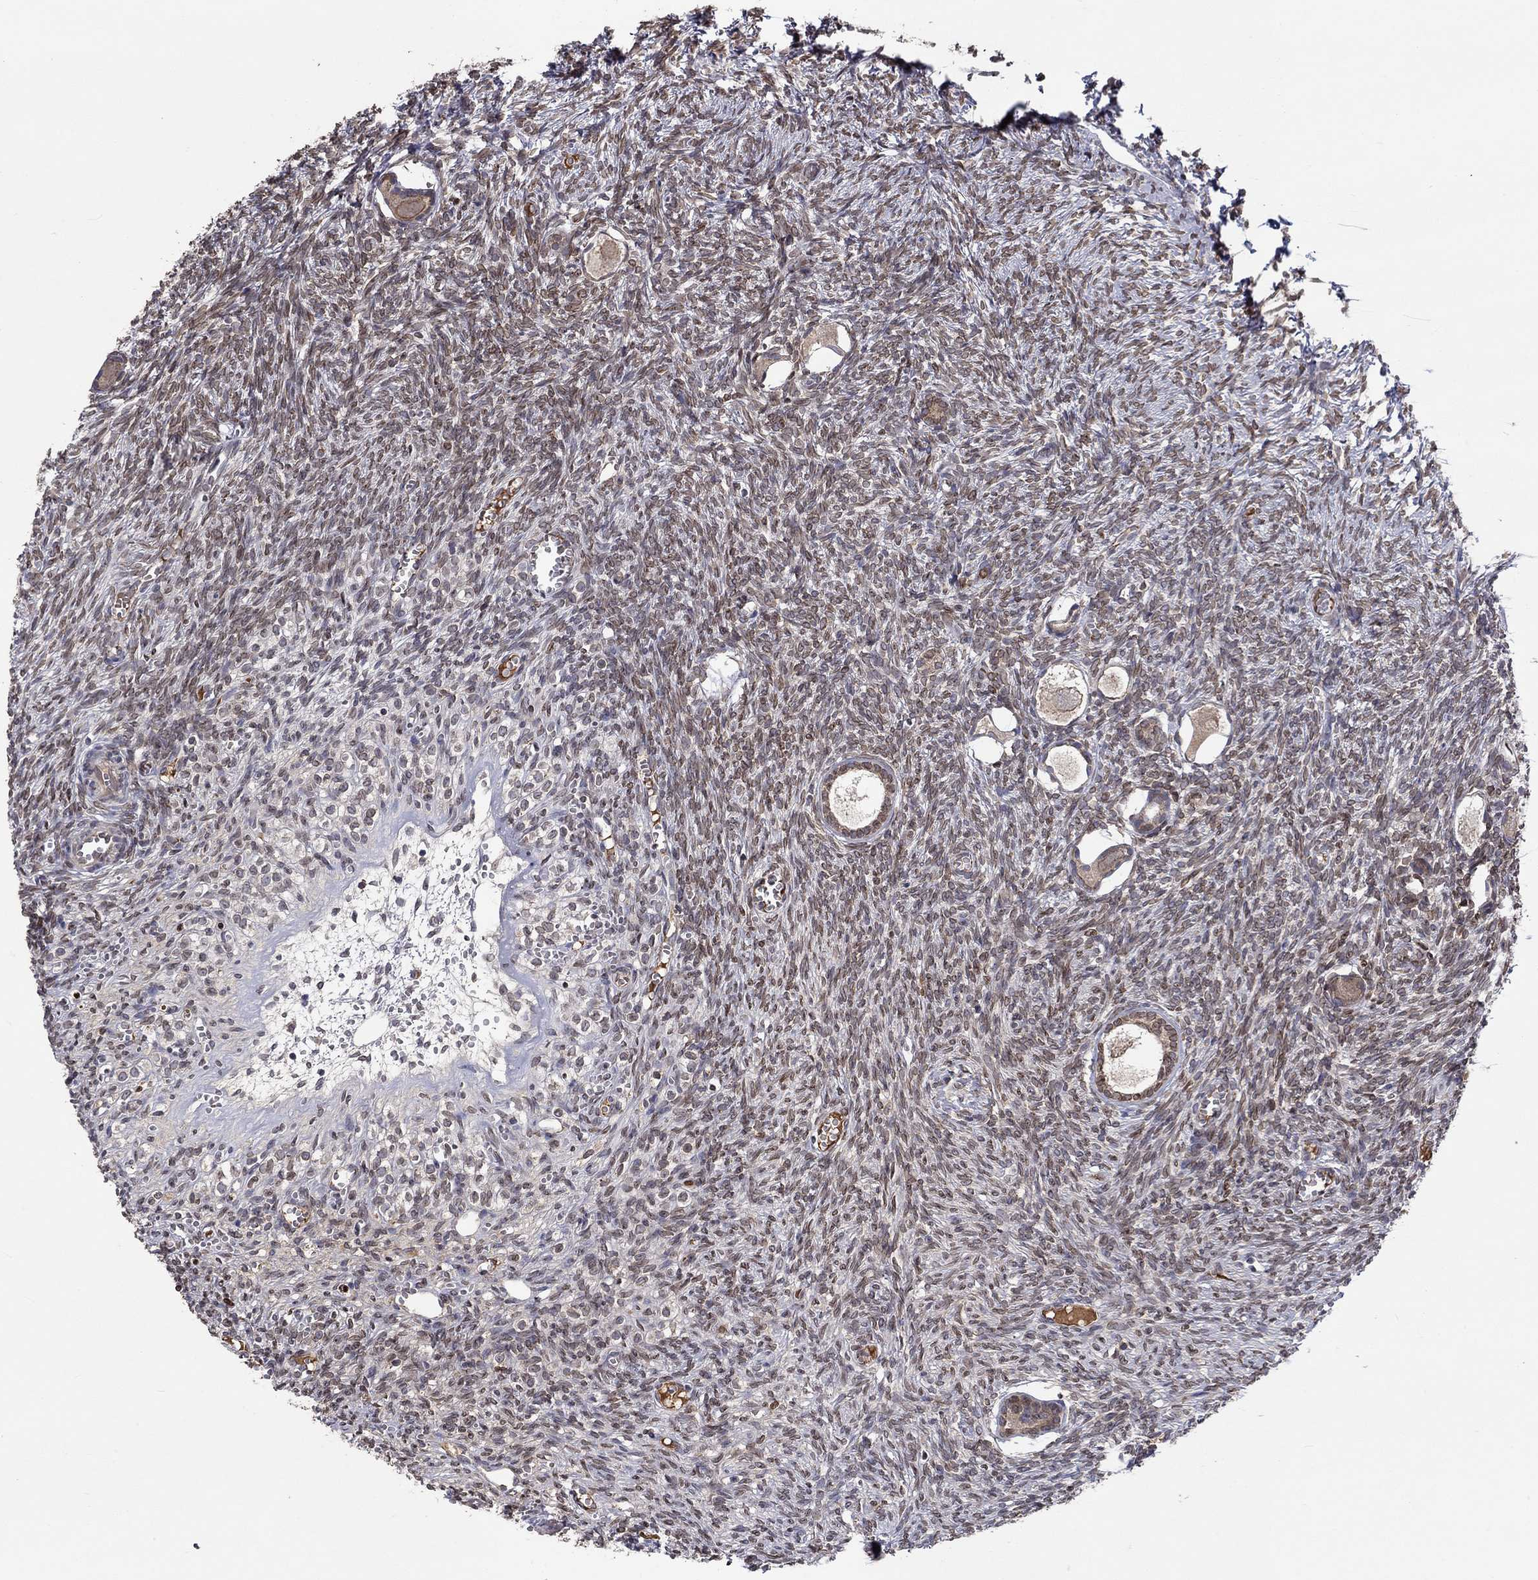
{"staining": {"intensity": "moderate", "quantity": "25%-75%", "location": "cytoplasmic/membranous"}, "tissue": "ovary", "cell_type": "Follicle cells", "image_type": "normal", "snomed": [{"axis": "morphology", "description": "Normal tissue, NOS"}, {"axis": "topography", "description": "Ovary"}], "caption": "Protein expression by immunohistochemistry displays moderate cytoplasmic/membranous positivity in about 25%-75% of follicle cells in unremarkable ovary. Immunohistochemistry (ihc) stains the protein in brown and the nuclei are stained blue.", "gene": "CETN3", "patient": {"sex": "female", "age": 43}}